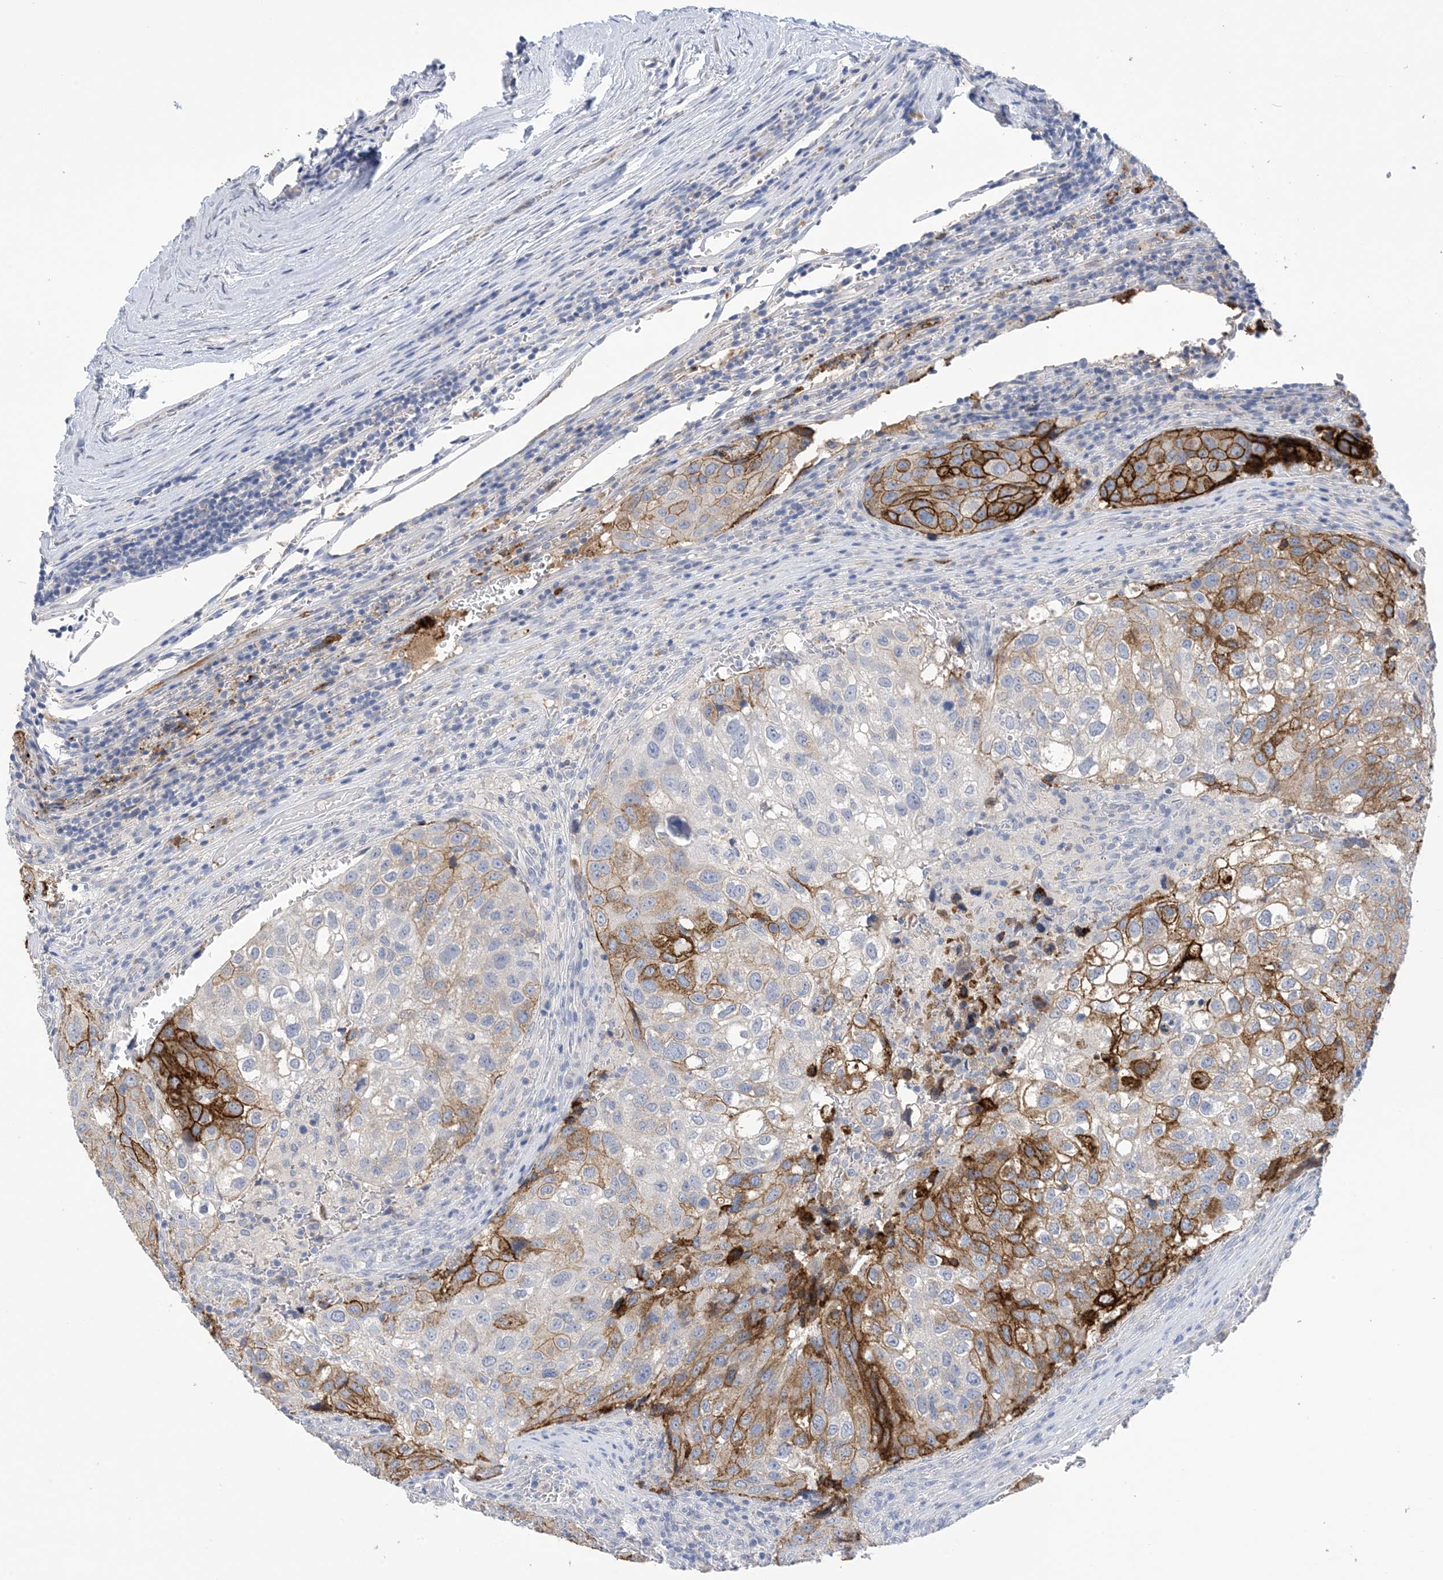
{"staining": {"intensity": "strong", "quantity": "25%-75%", "location": "cytoplasmic/membranous"}, "tissue": "urothelial cancer", "cell_type": "Tumor cells", "image_type": "cancer", "snomed": [{"axis": "morphology", "description": "Urothelial carcinoma, High grade"}, {"axis": "topography", "description": "Lymph node"}, {"axis": "topography", "description": "Urinary bladder"}], "caption": "Protein staining of urothelial carcinoma (high-grade) tissue reveals strong cytoplasmic/membranous expression in about 25%-75% of tumor cells.", "gene": "DSC3", "patient": {"sex": "male", "age": 51}}